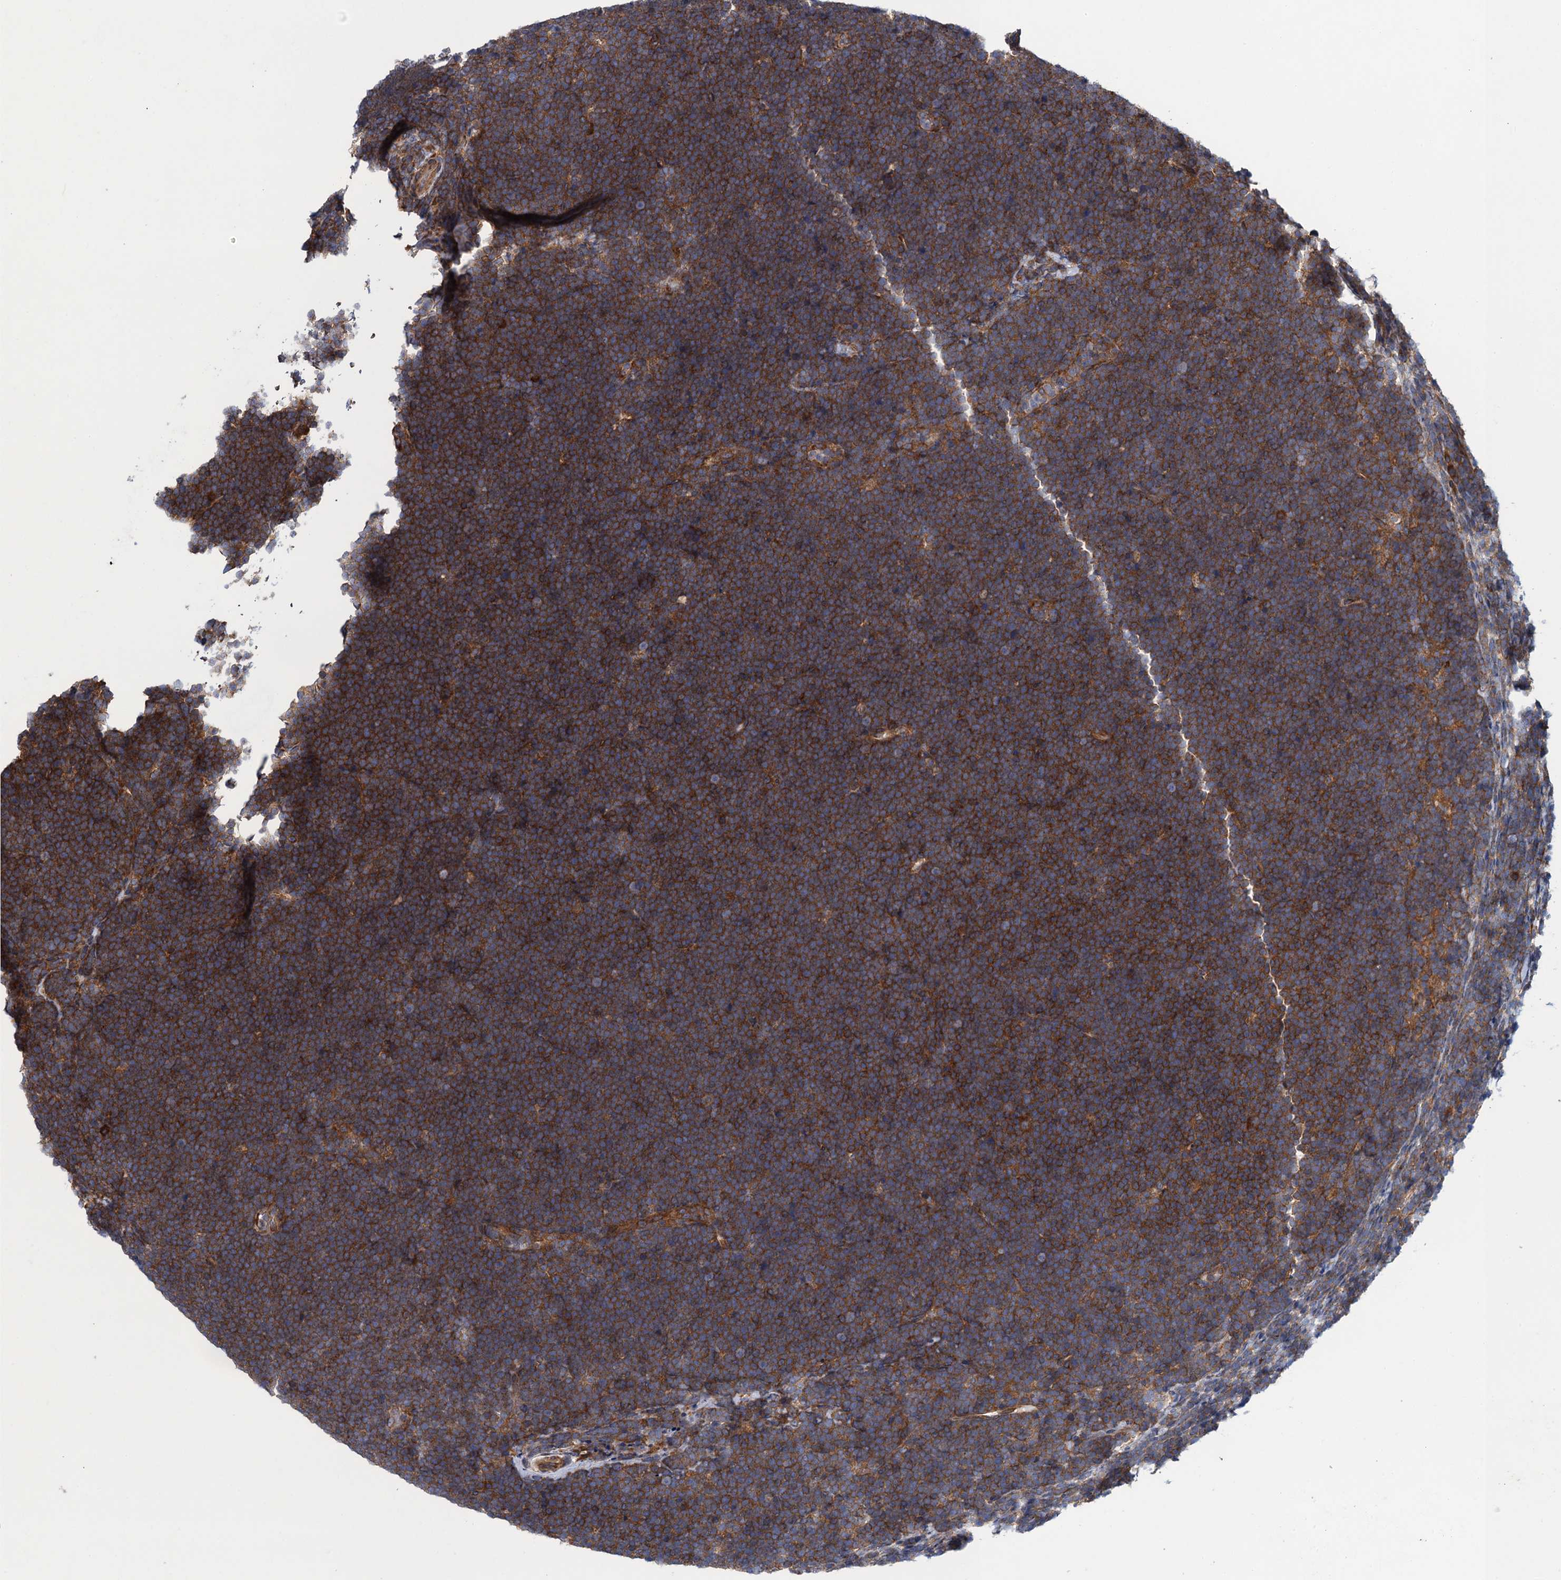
{"staining": {"intensity": "moderate", "quantity": ">75%", "location": "cytoplasmic/membranous"}, "tissue": "lymphoma", "cell_type": "Tumor cells", "image_type": "cancer", "snomed": [{"axis": "morphology", "description": "Malignant lymphoma, non-Hodgkin's type, High grade"}, {"axis": "topography", "description": "Lymph node"}], "caption": "Moderate cytoplasmic/membranous positivity is seen in about >75% of tumor cells in high-grade malignant lymphoma, non-Hodgkin's type.", "gene": "MDM1", "patient": {"sex": "male", "age": 13}}